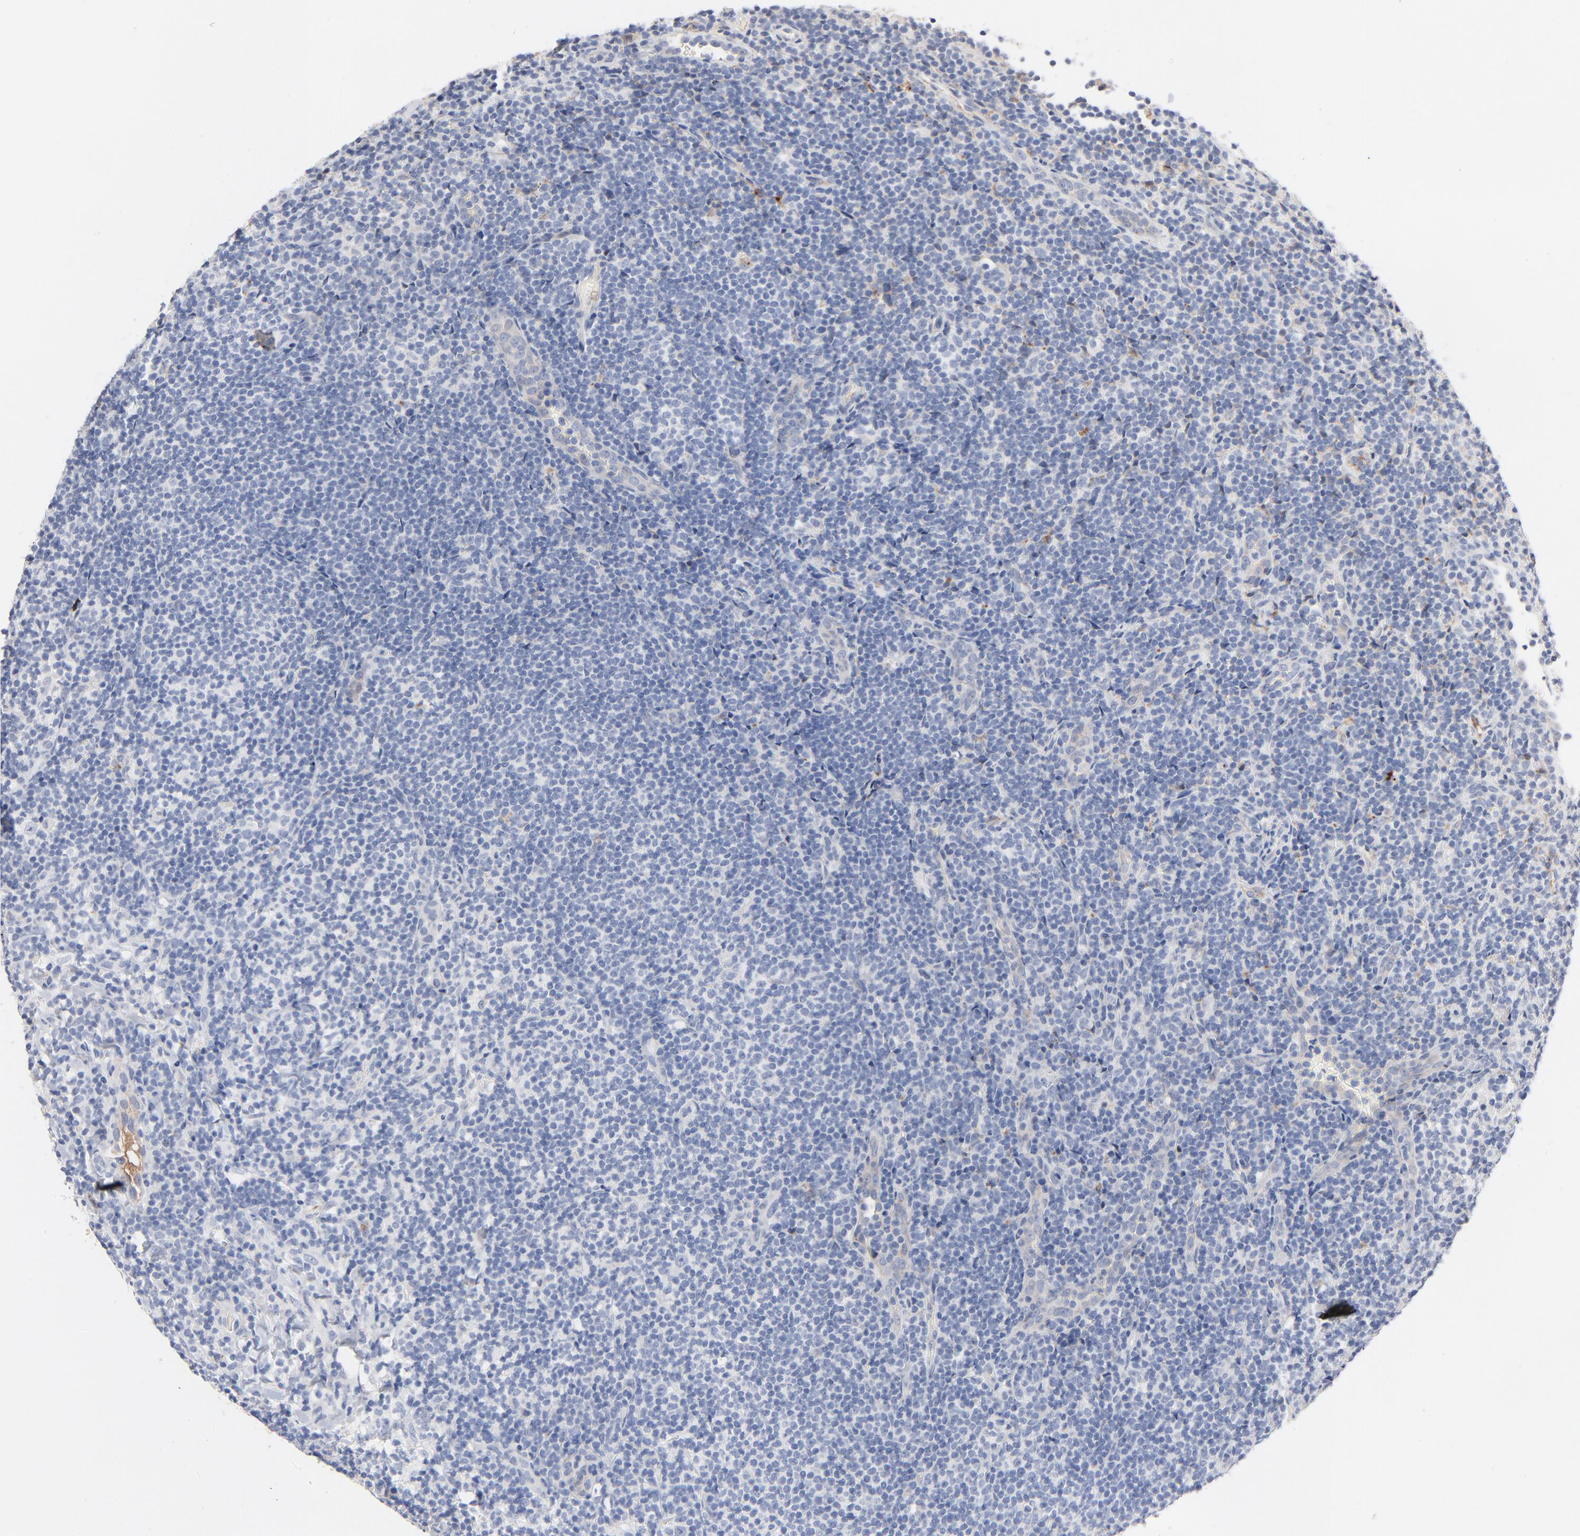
{"staining": {"intensity": "negative", "quantity": "none", "location": "none"}, "tissue": "lymphoma", "cell_type": "Tumor cells", "image_type": "cancer", "snomed": [{"axis": "morphology", "description": "Malignant lymphoma, non-Hodgkin's type, Low grade"}, {"axis": "topography", "description": "Lymph node"}], "caption": "A photomicrograph of human malignant lymphoma, non-Hodgkin's type (low-grade) is negative for staining in tumor cells. (DAB immunohistochemistry (IHC) visualized using brightfield microscopy, high magnification).", "gene": "SERPINA4", "patient": {"sex": "female", "age": 76}}